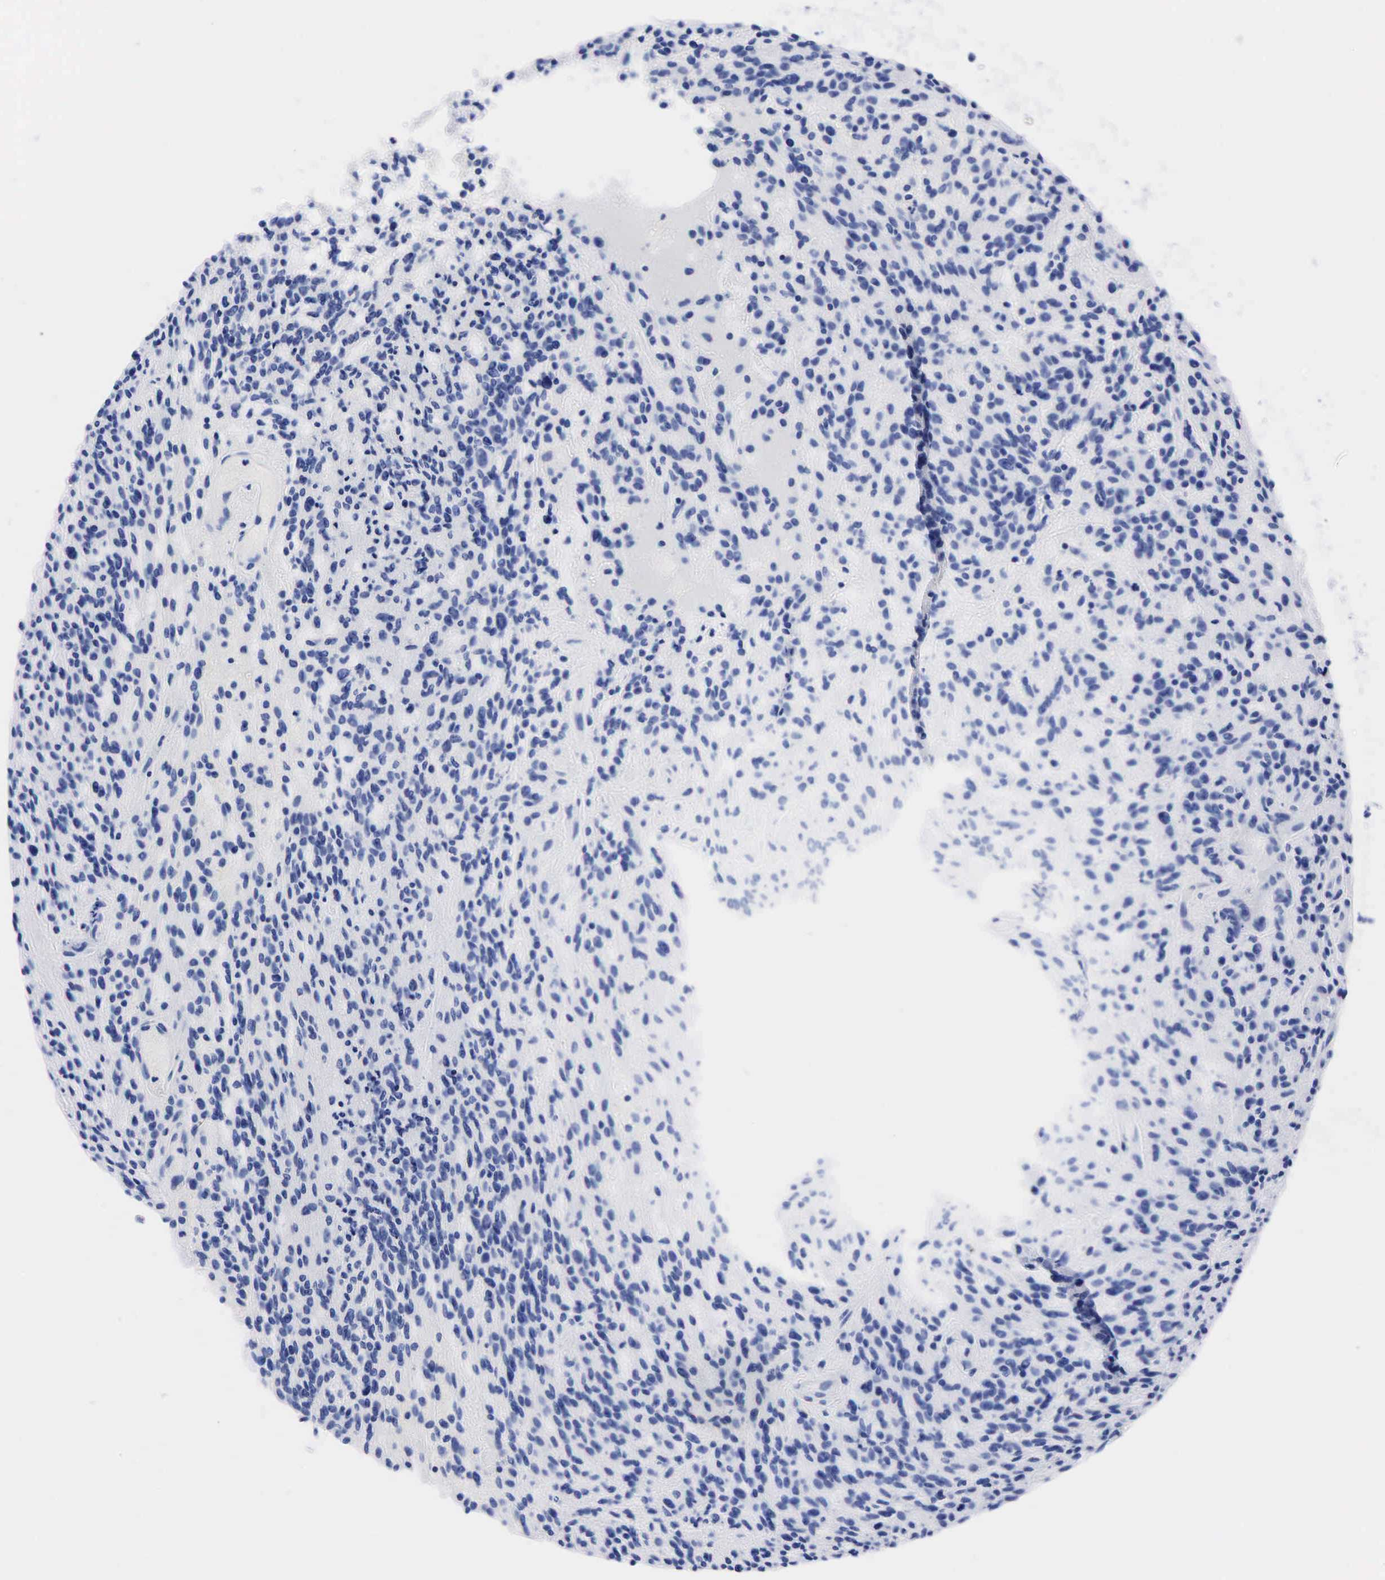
{"staining": {"intensity": "negative", "quantity": "none", "location": "none"}, "tissue": "glioma", "cell_type": "Tumor cells", "image_type": "cancer", "snomed": [{"axis": "morphology", "description": "Glioma, malignant, High grade"}, {"axis": "topography", "description": "Brain"}], "caption": "Immunohistochemistry histopathology image of neoplastic tissue: malignant high-grade glioma stained with DAB (3,3'-diaminobenzidine) demonstrates no significant protein expression in tumor cells. The staining is performed using DAB (3,3'-diaminobenzidine) brown chromogen with nuclei counter-stained in using hematoxylin.", "gene": "NKX2-1", "patient": {"sex": "female", "age": 13}}